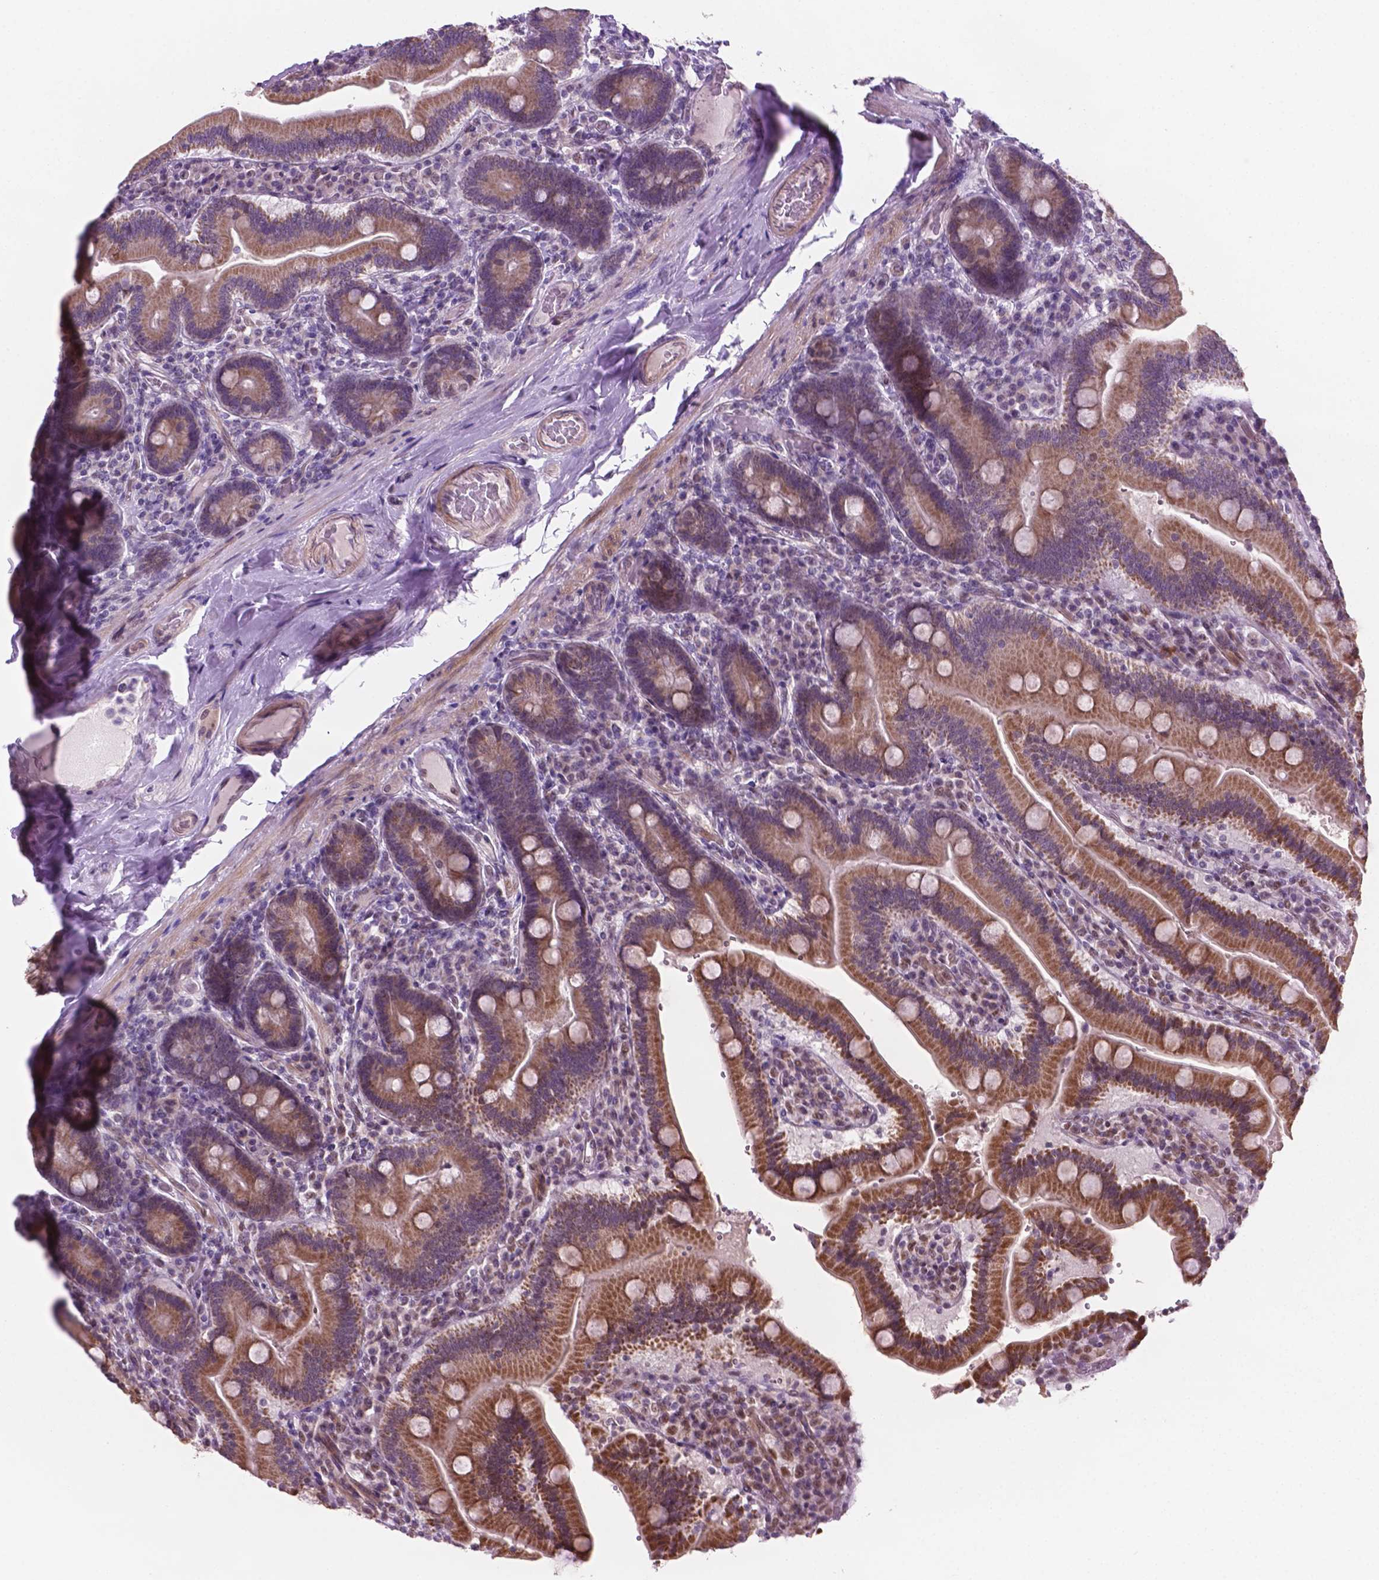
{"staining": {"intensity": "moderate", "quantity": ">75%", "location": "cytoplasmic/membranous"}, "tissue": "duodenum", "cell_type": "Glandular cells", "image_type": "normal", "snomed": [{"axis": "morphology", "description": "Normal tissue, NOS"}, {"axis": "topography", "description": "Duodenum"}], "caption": "Immunohistochemistry (IHC) (DAB) staining of normal human duodenum displays moderate cytoplasmic/membranous protein positivity in approximately >75% of glandular cells.", "gene": "C18orf21", "patient": {"sex": "female", "age": 62}}